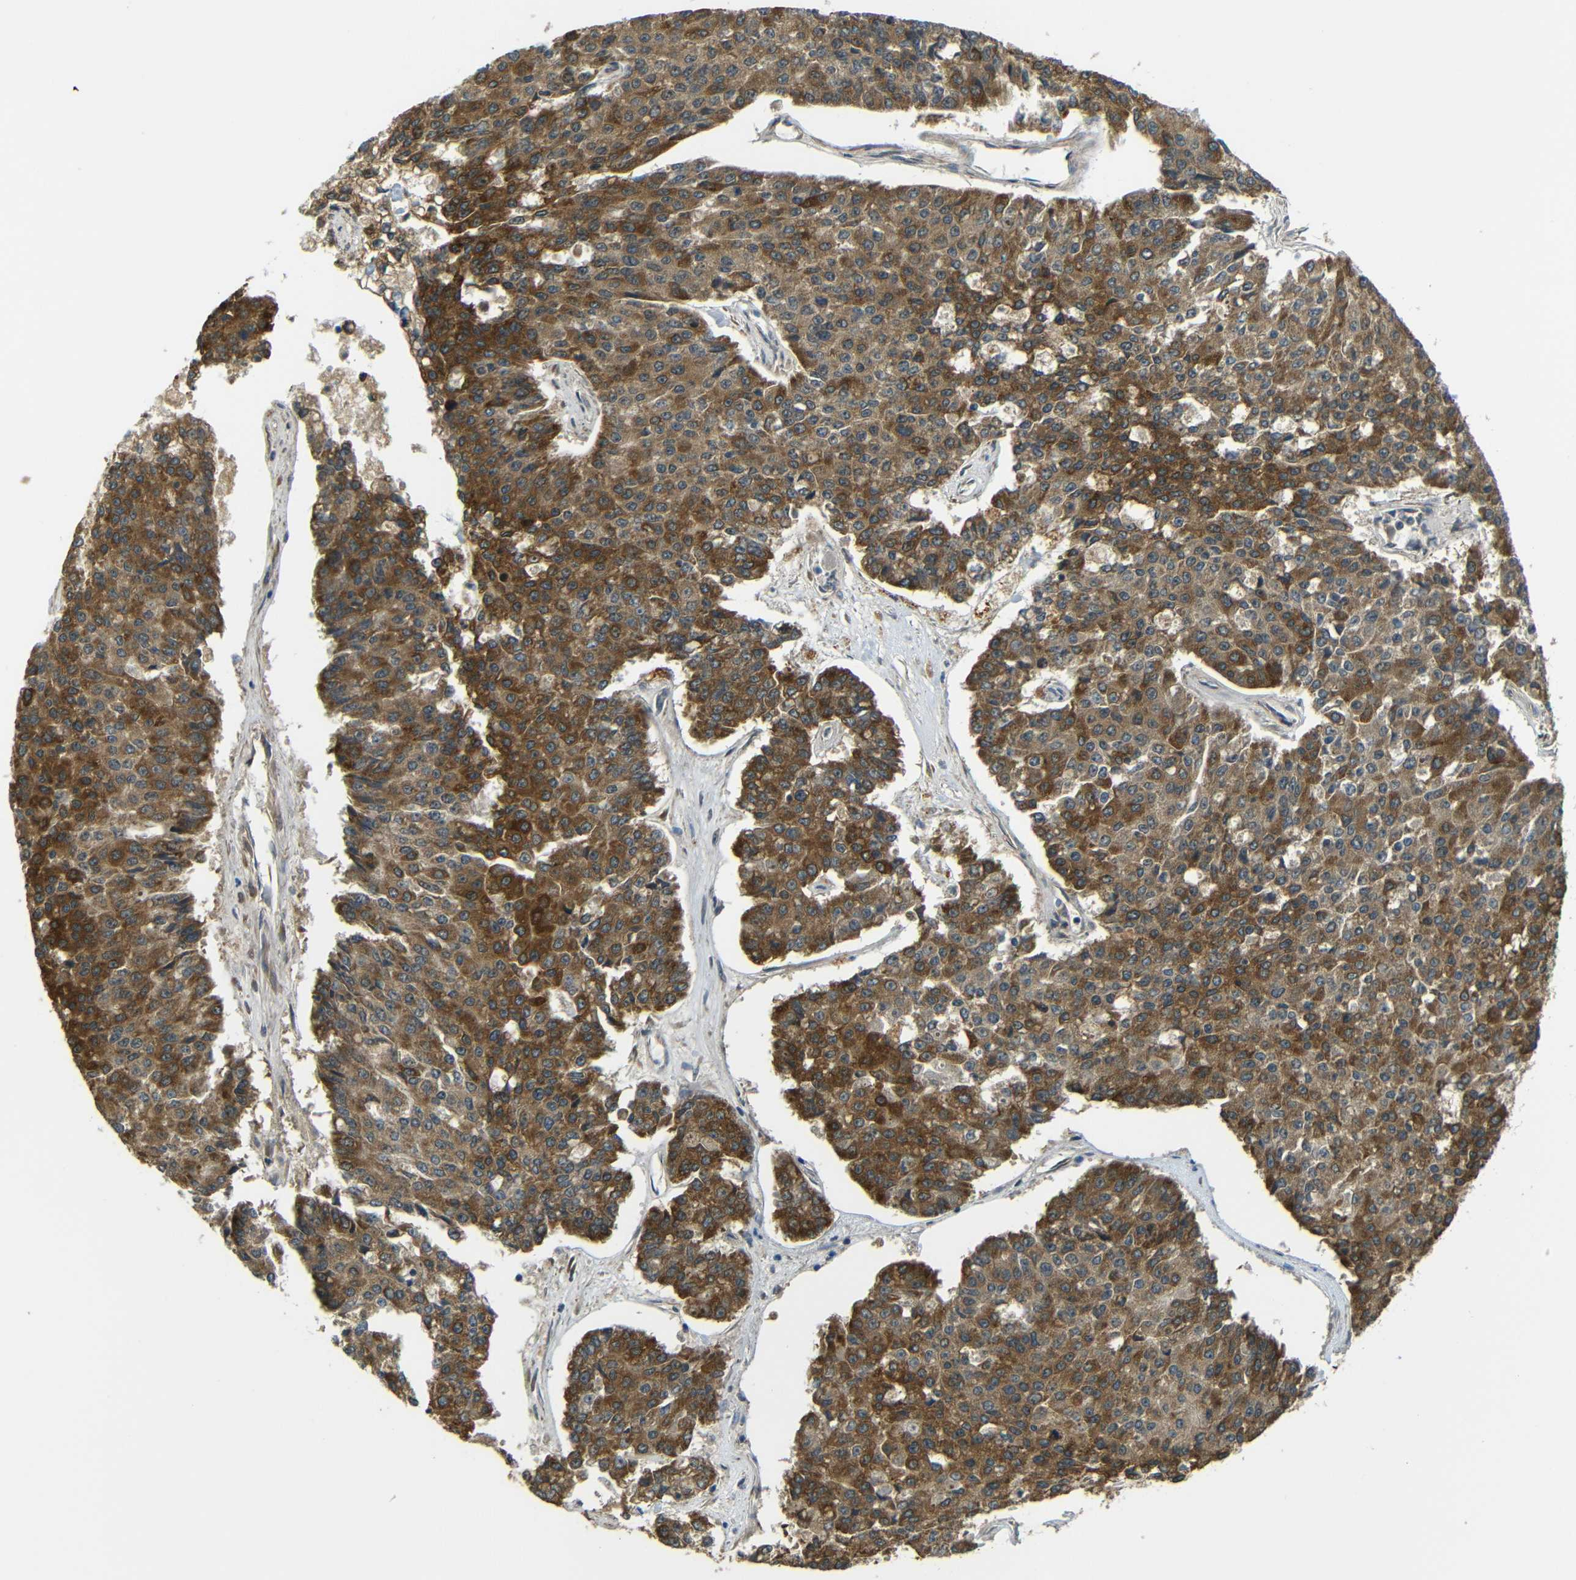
{"staining": {"intensity": "strong", "quantity": ">75%", "location": "cytoplasmic/membranous"}, "tissue": "pancreatic cancer", "cell_type": "Tumor cells", "image_type": "cancer", "snomed": [{"axis": "morphology", "description": "Adenocarcinoma, NOS"}, {"axis": "topography", "description": "Pancreas"}], "caption": "Brown immunohistochemical staining in pancreatic cancer (adenocarcinoma) exhibits strong cytoplasmic/membranous staining in about >75% of tumor cells. The staining was performed using DAB to visualize the protein expression in brown, while the nuclei were stained in blue with hematoxylin (Magnification: 20x).", "gene": "VAPB", "patient": {"sex": "male", "age": 50}}